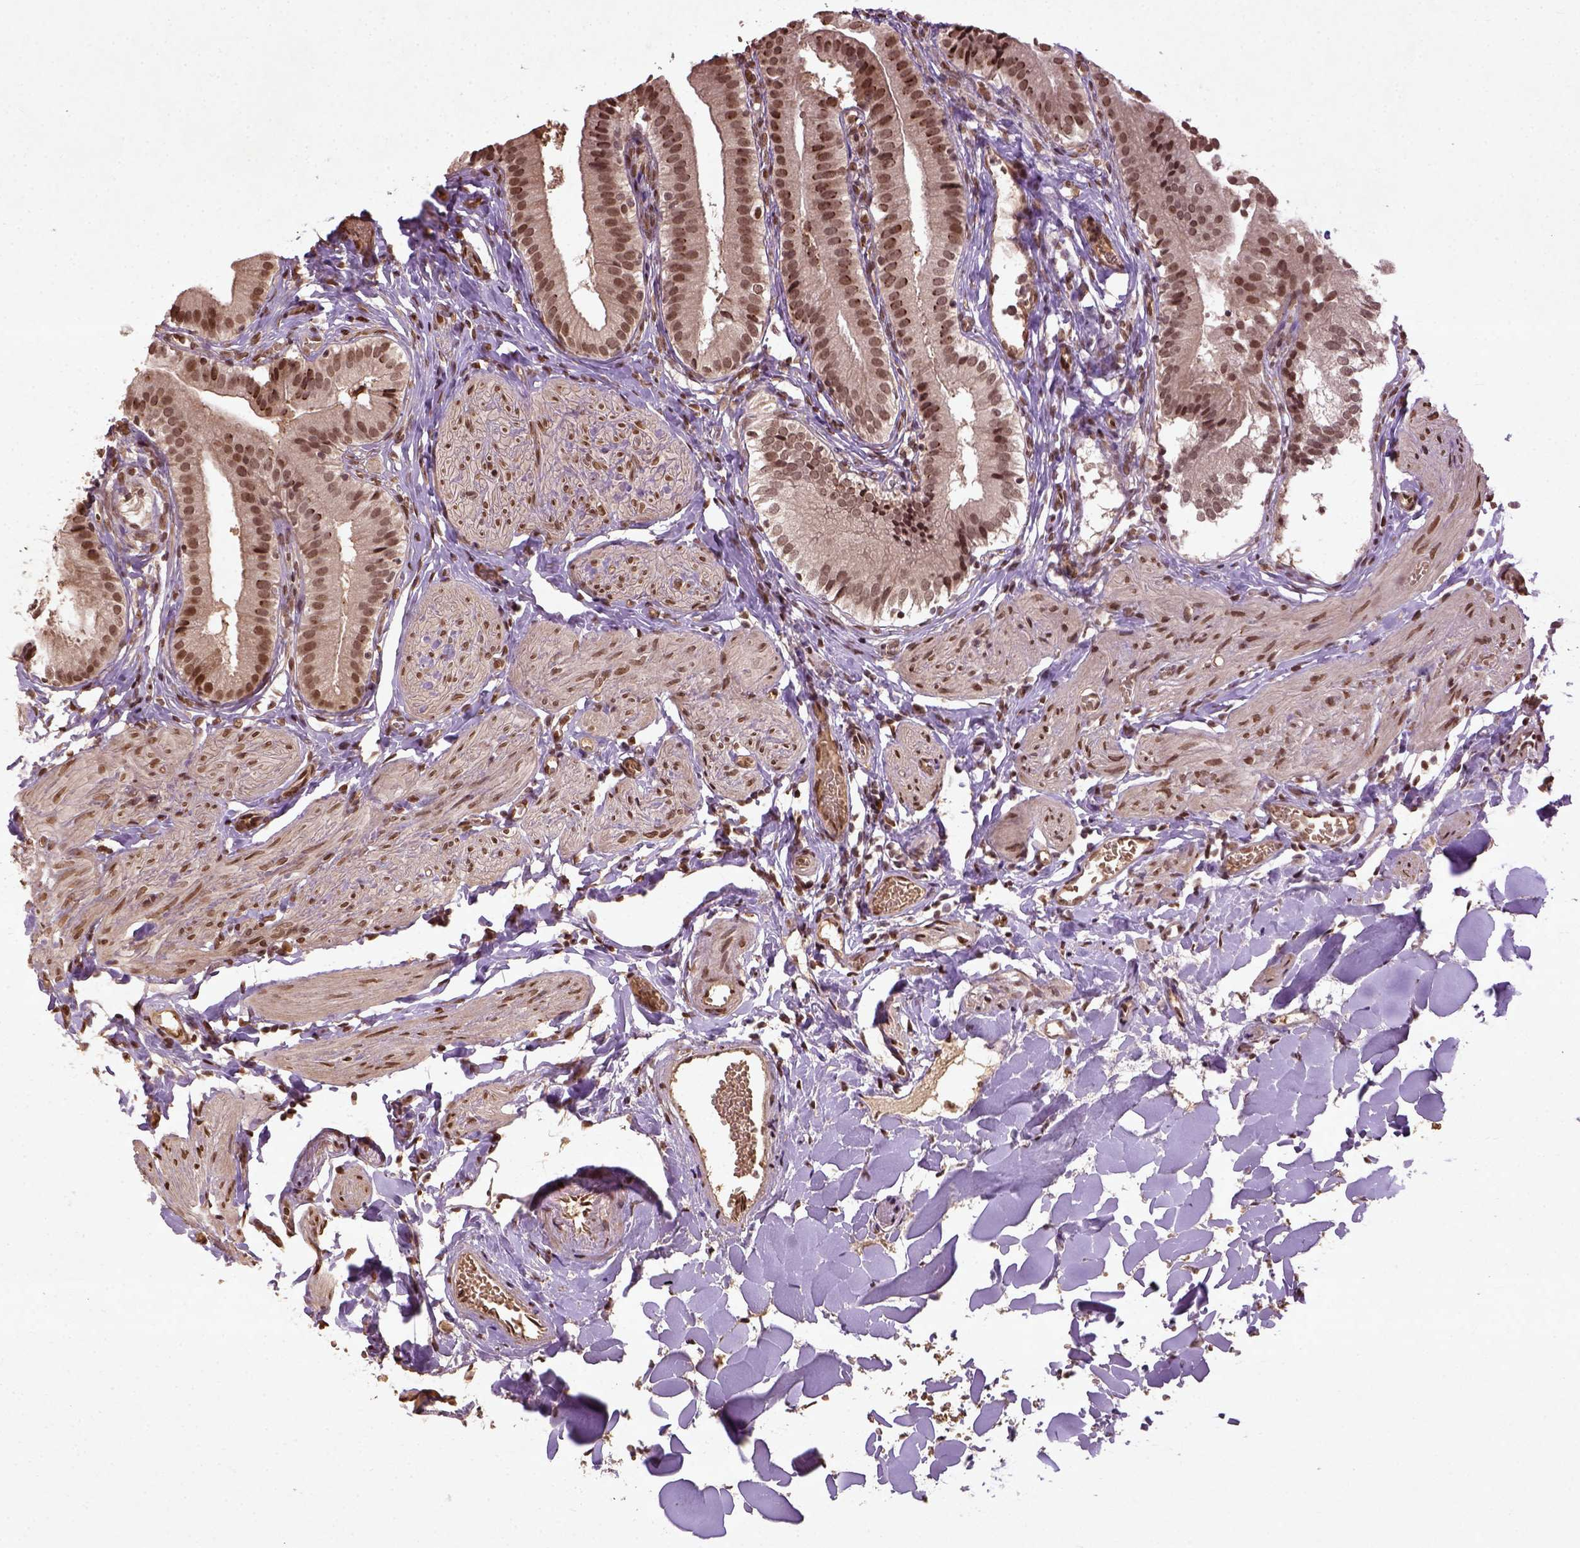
{"staining": {"intensity": "moderate", "quantity": ">75%", "location": "nuclear"}, "tissue": "gallbladder", "cell_type": "Glandular cells", "image_type": "normal", "snomed": [{"axis": "morphology", "description": "Normal tissue, NOS"}, {"axis": "topography", "description": "Gallbladder"}], "caption": "IHC of normal gallbladder shows medium levels of moderate nuclear expression in about >75% of glandular cells.", "gene": "BANF1", "patient": {"sex": "female", "age": 47}}